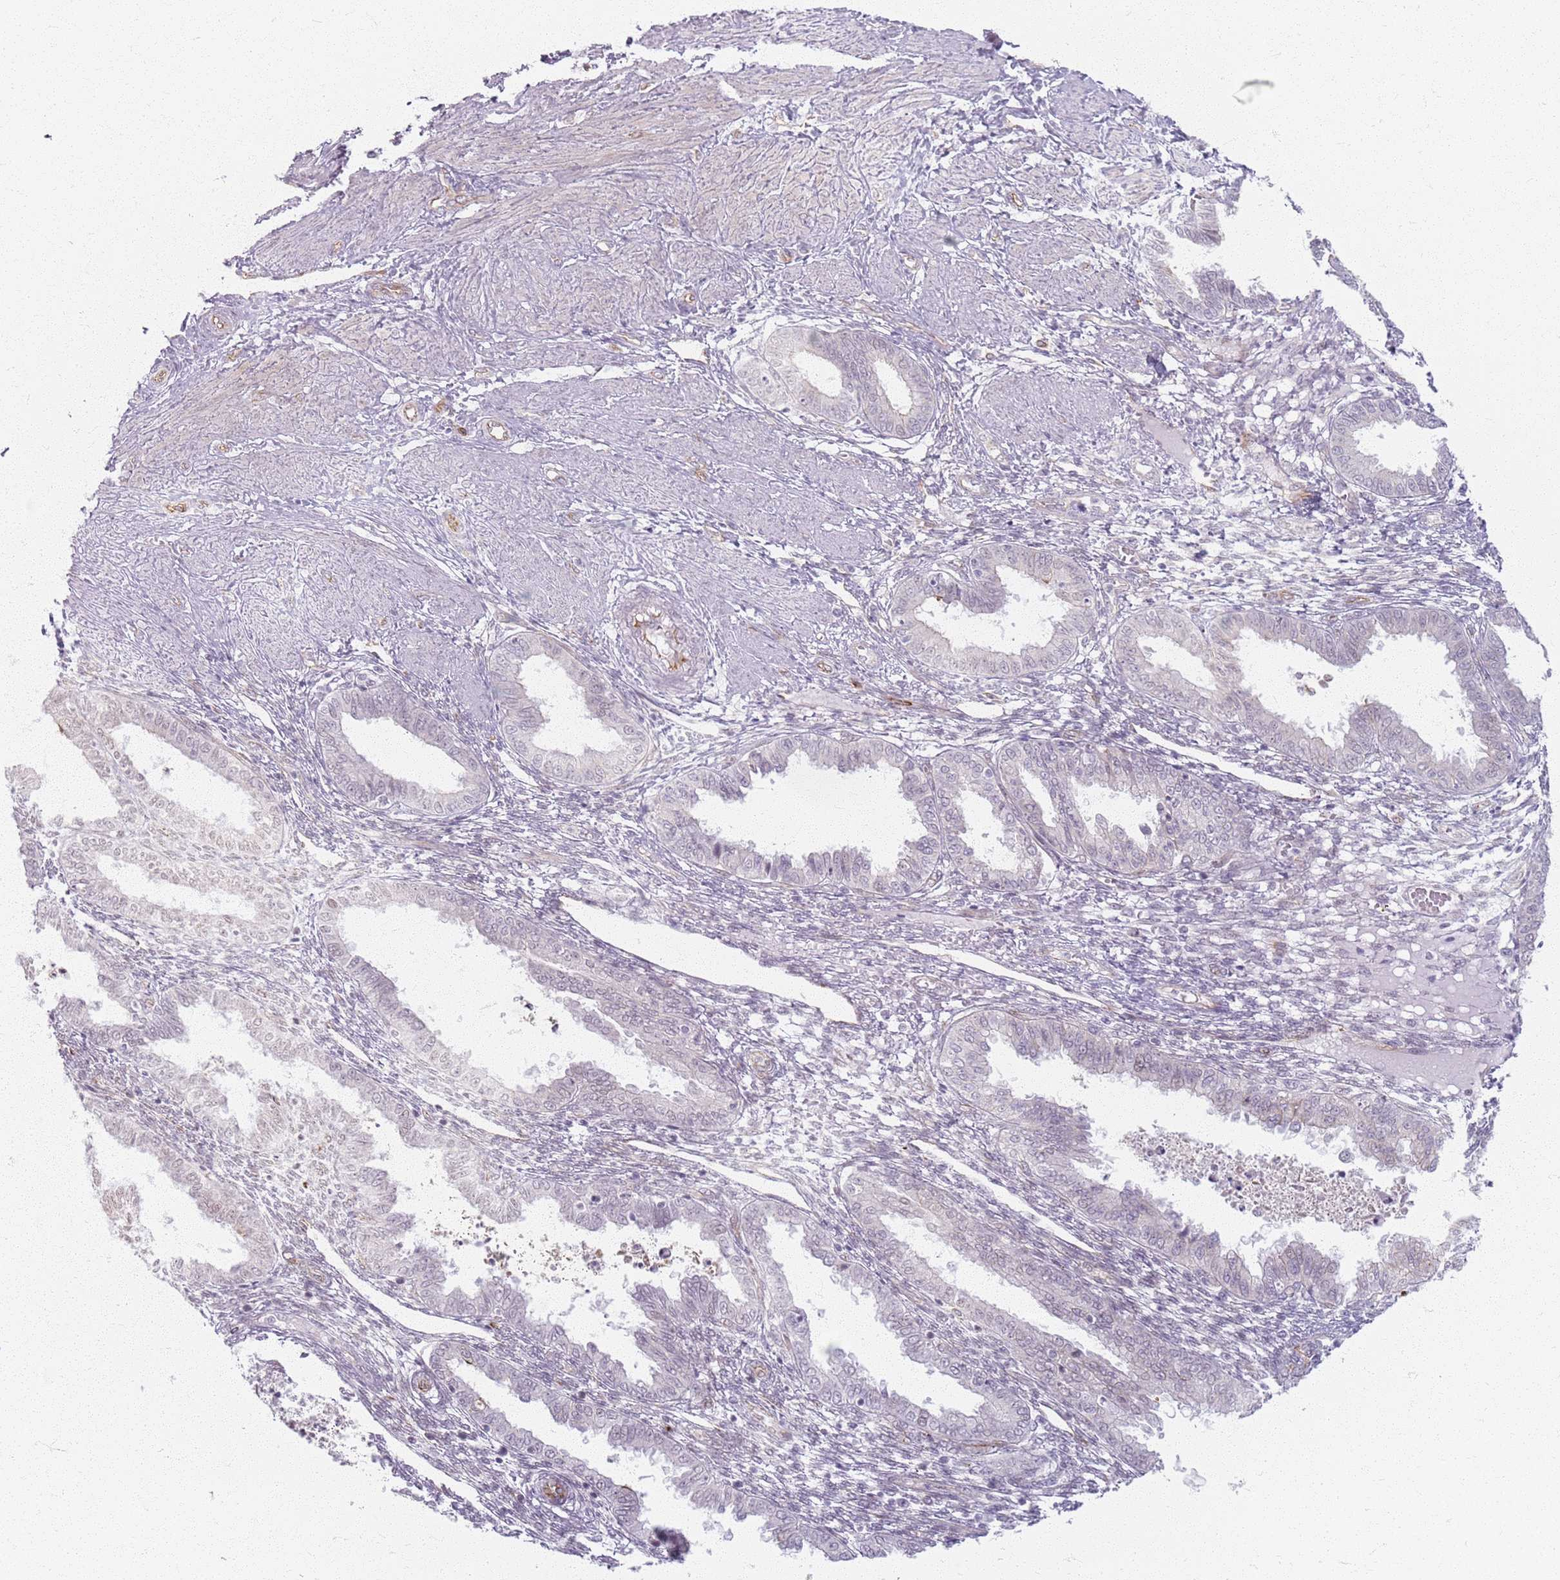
{"staining": {"intensity": "negative", "quantity": "none", "location": "none"}, "tissue": "endometrium", "cell_type": "Cells in endometrial stroma", "image_type": "normal", "snomed": [{"axis": "morphology", "description": "Normal tissue, NOS"}, {"axis": "topography", "description": "Endometrium"}], "caption": "Photomicrograph shows no protein expression in cells in endometrial stroma of benign endometrium.", "gene": "KCNA5", "patient": {"sex": "female", "age": 33}}